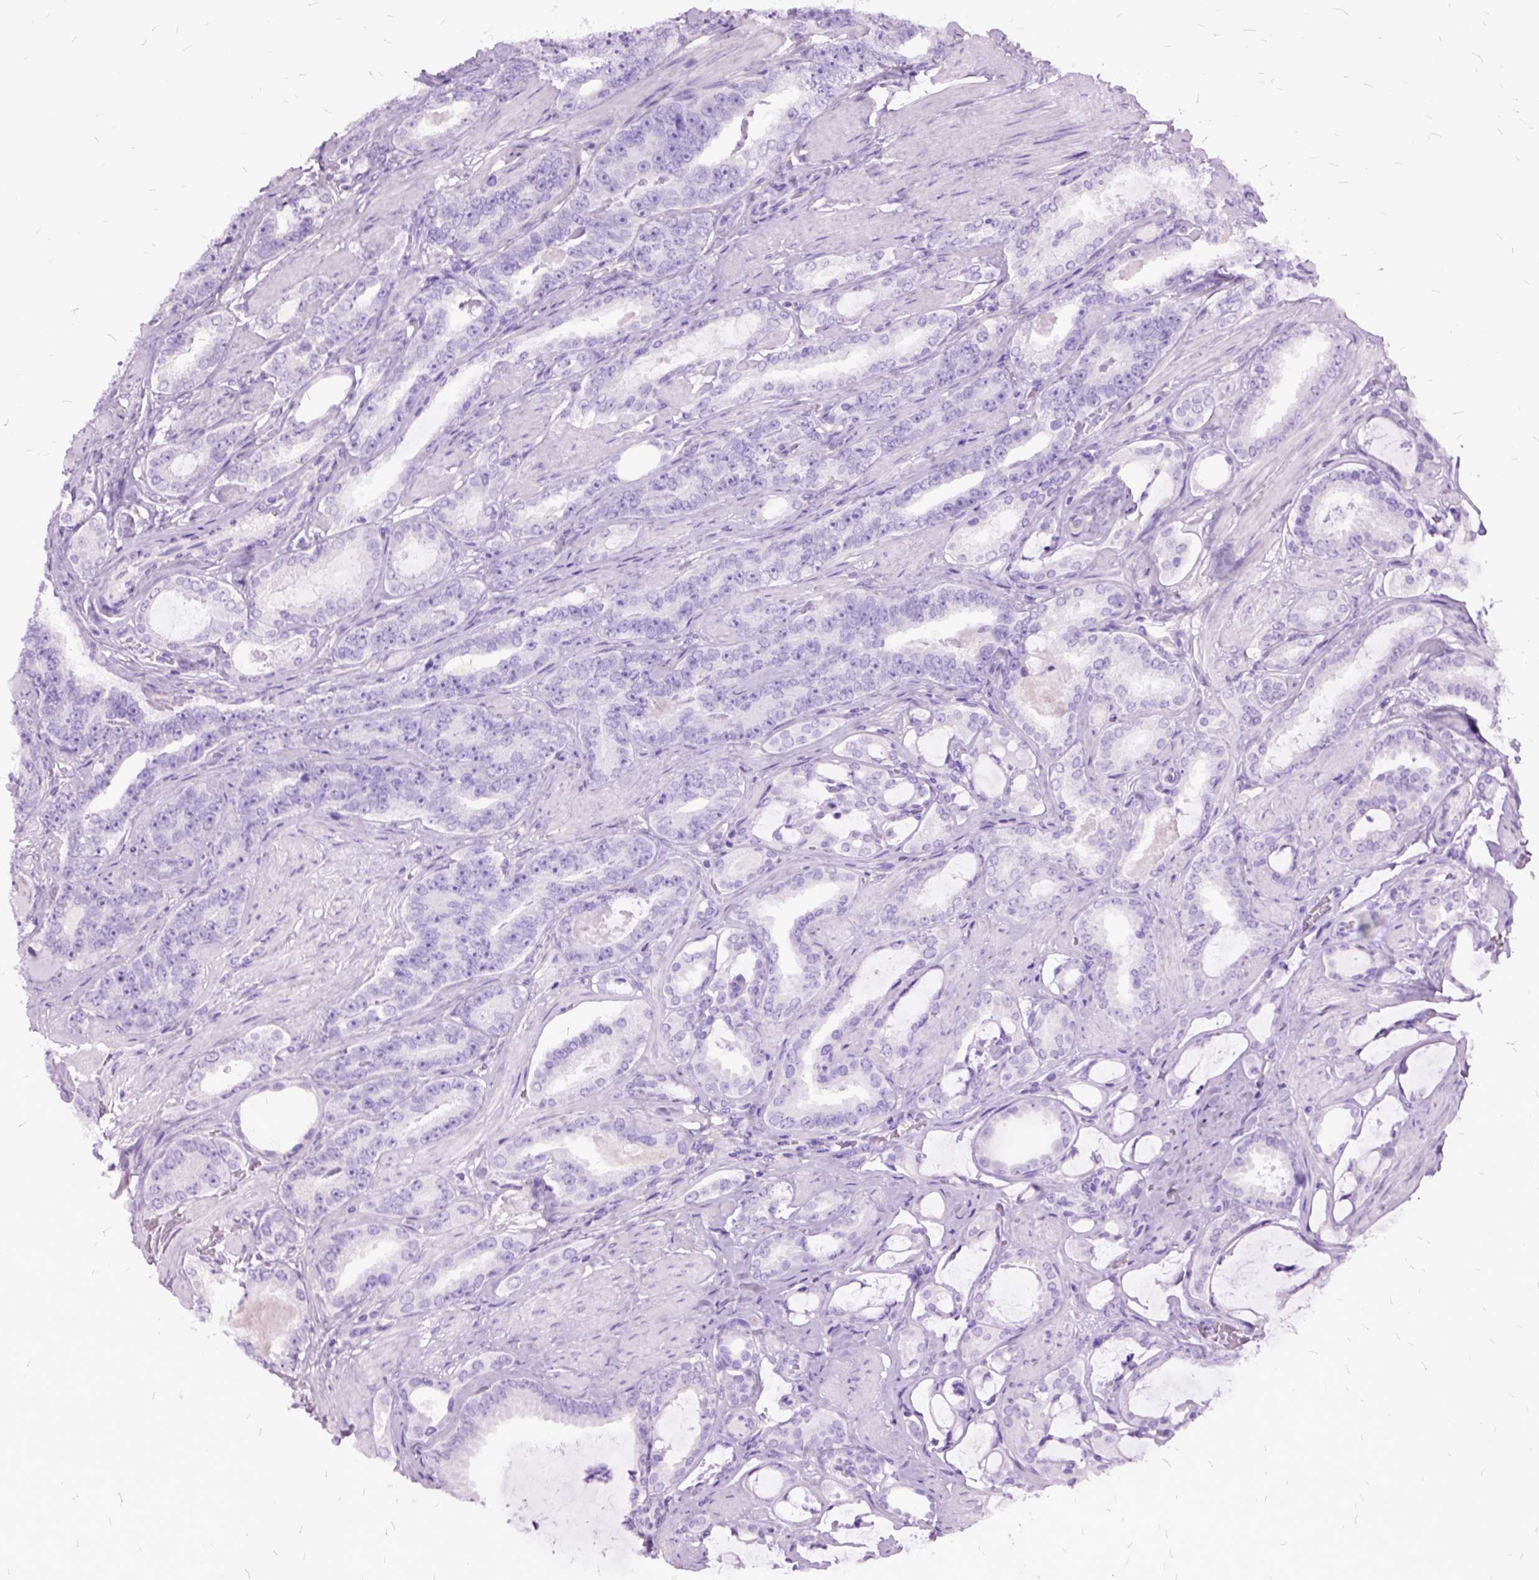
{"staining": {"intensity": "negative", "quantity": "none", "location": "none"}, "tissue": "prostate cancer", "cell_type": "Tumor cells", "image_type": "cancer", "snomed": [{"axis": "morphology", "description": "Adenocarcinoma, High grade"}, {"axis": "topography", "description": "Prostate"}], "caption": "An image of prostate cancer stained for a protein reveals no brown staining in tumor cells.", "gene": "MME", "patient": {"sex": "male", "age": 63}}